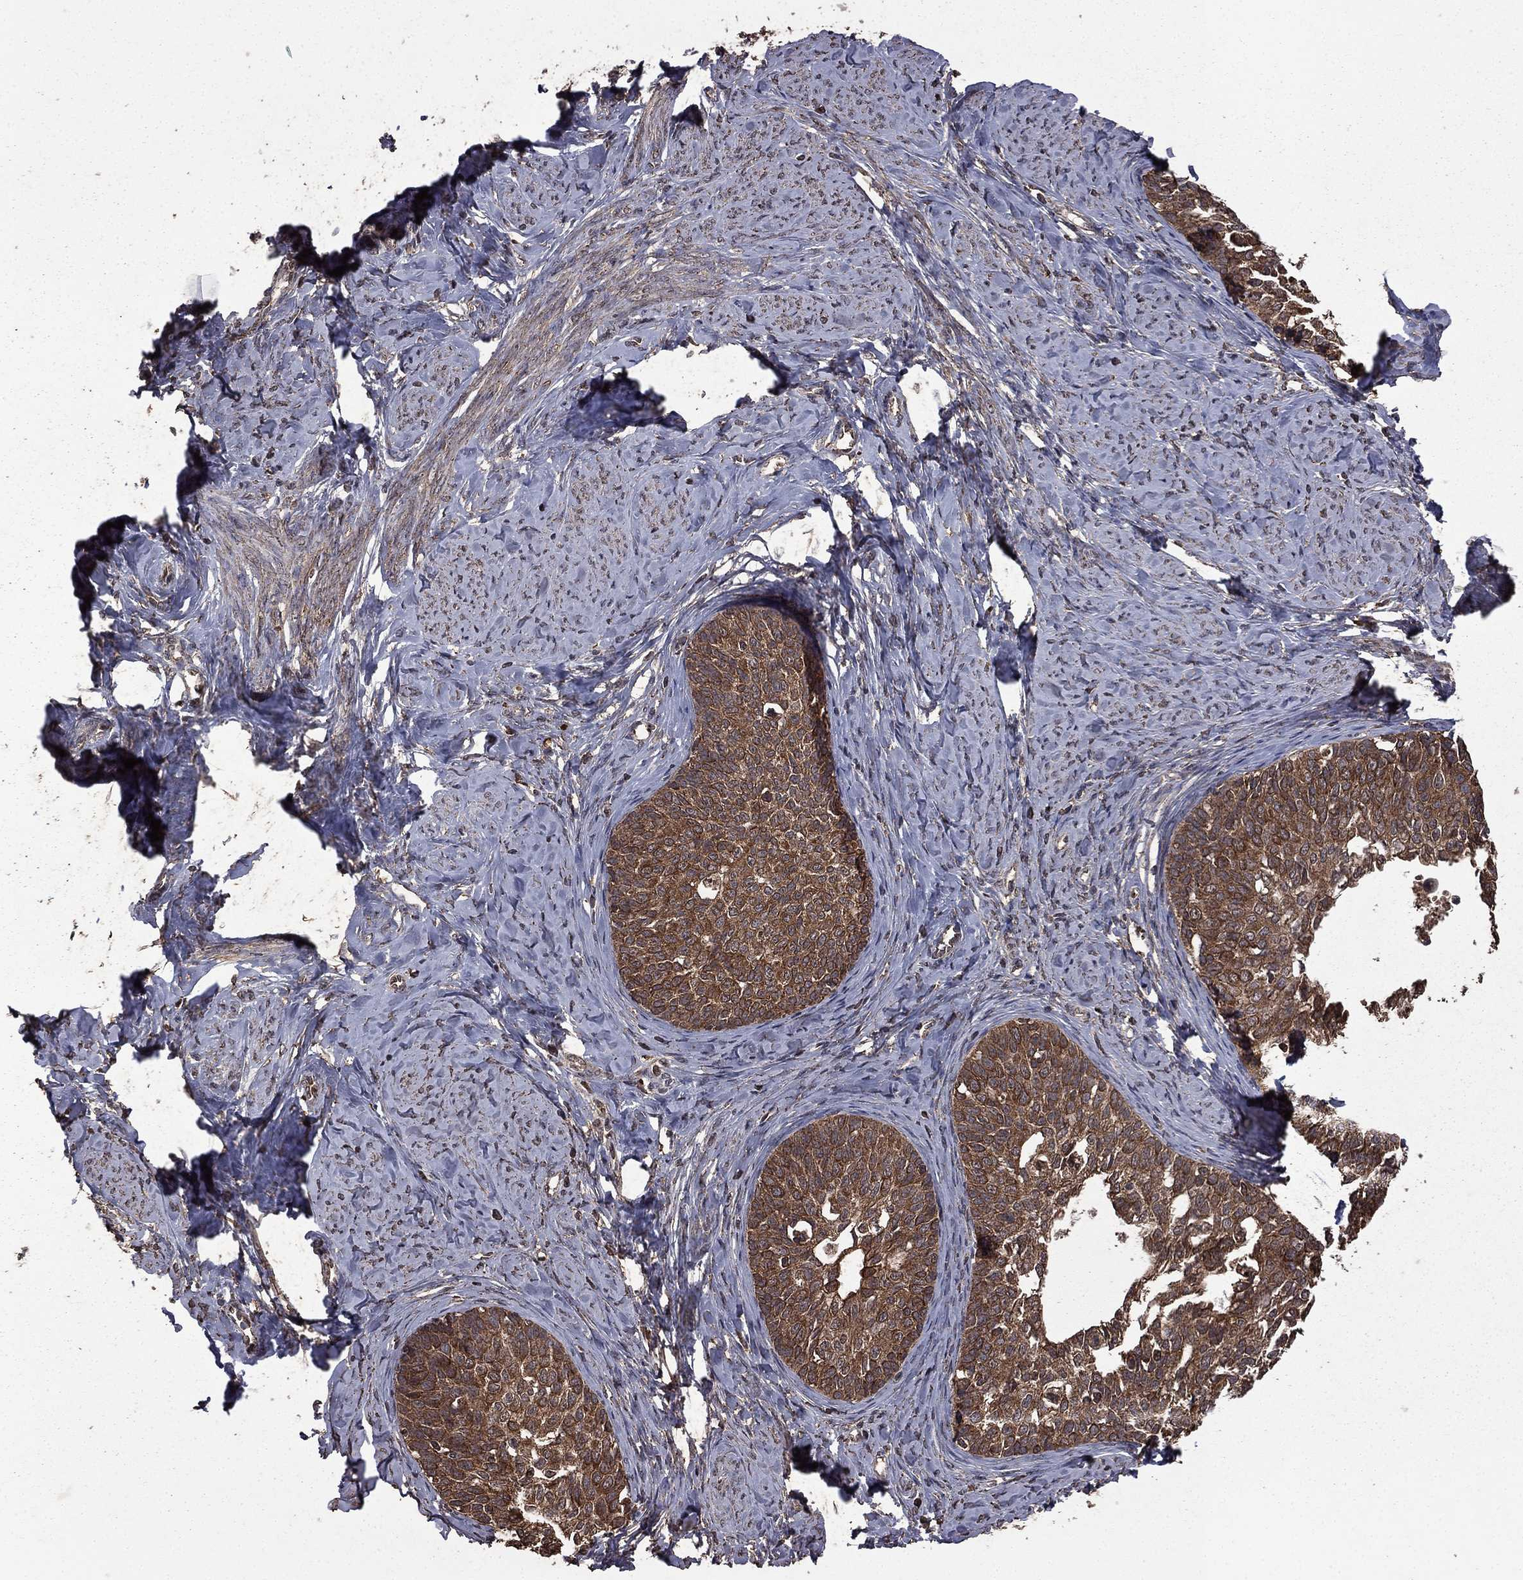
{"staining": {"intensity": "moderate", "quantity": ">75%", "location": "cytoplasmic/membranous"}, "tissue": "cervical cancer", "cell_type": "Tumor cells", "image_type": "cancer", "snomed": [{"axis": "morphology", "description": "Squamous cell carcinoma, NOS"}, {"axis": "topography", "description": "Cervix"}], "caption": "IHC photomicrograph of neoplastic tissue: cervical cancer (squamous cell carcinoma) stained using immunohistochemistry exhibits medium levels of moderate protein expression localized specifically in the cytoplasmic/membranous of tumor cells, appearing as a cytoplasmic/membranous brown color.", "gene": "BIRC6", "patient": {"sex": "female", "age": 51}}